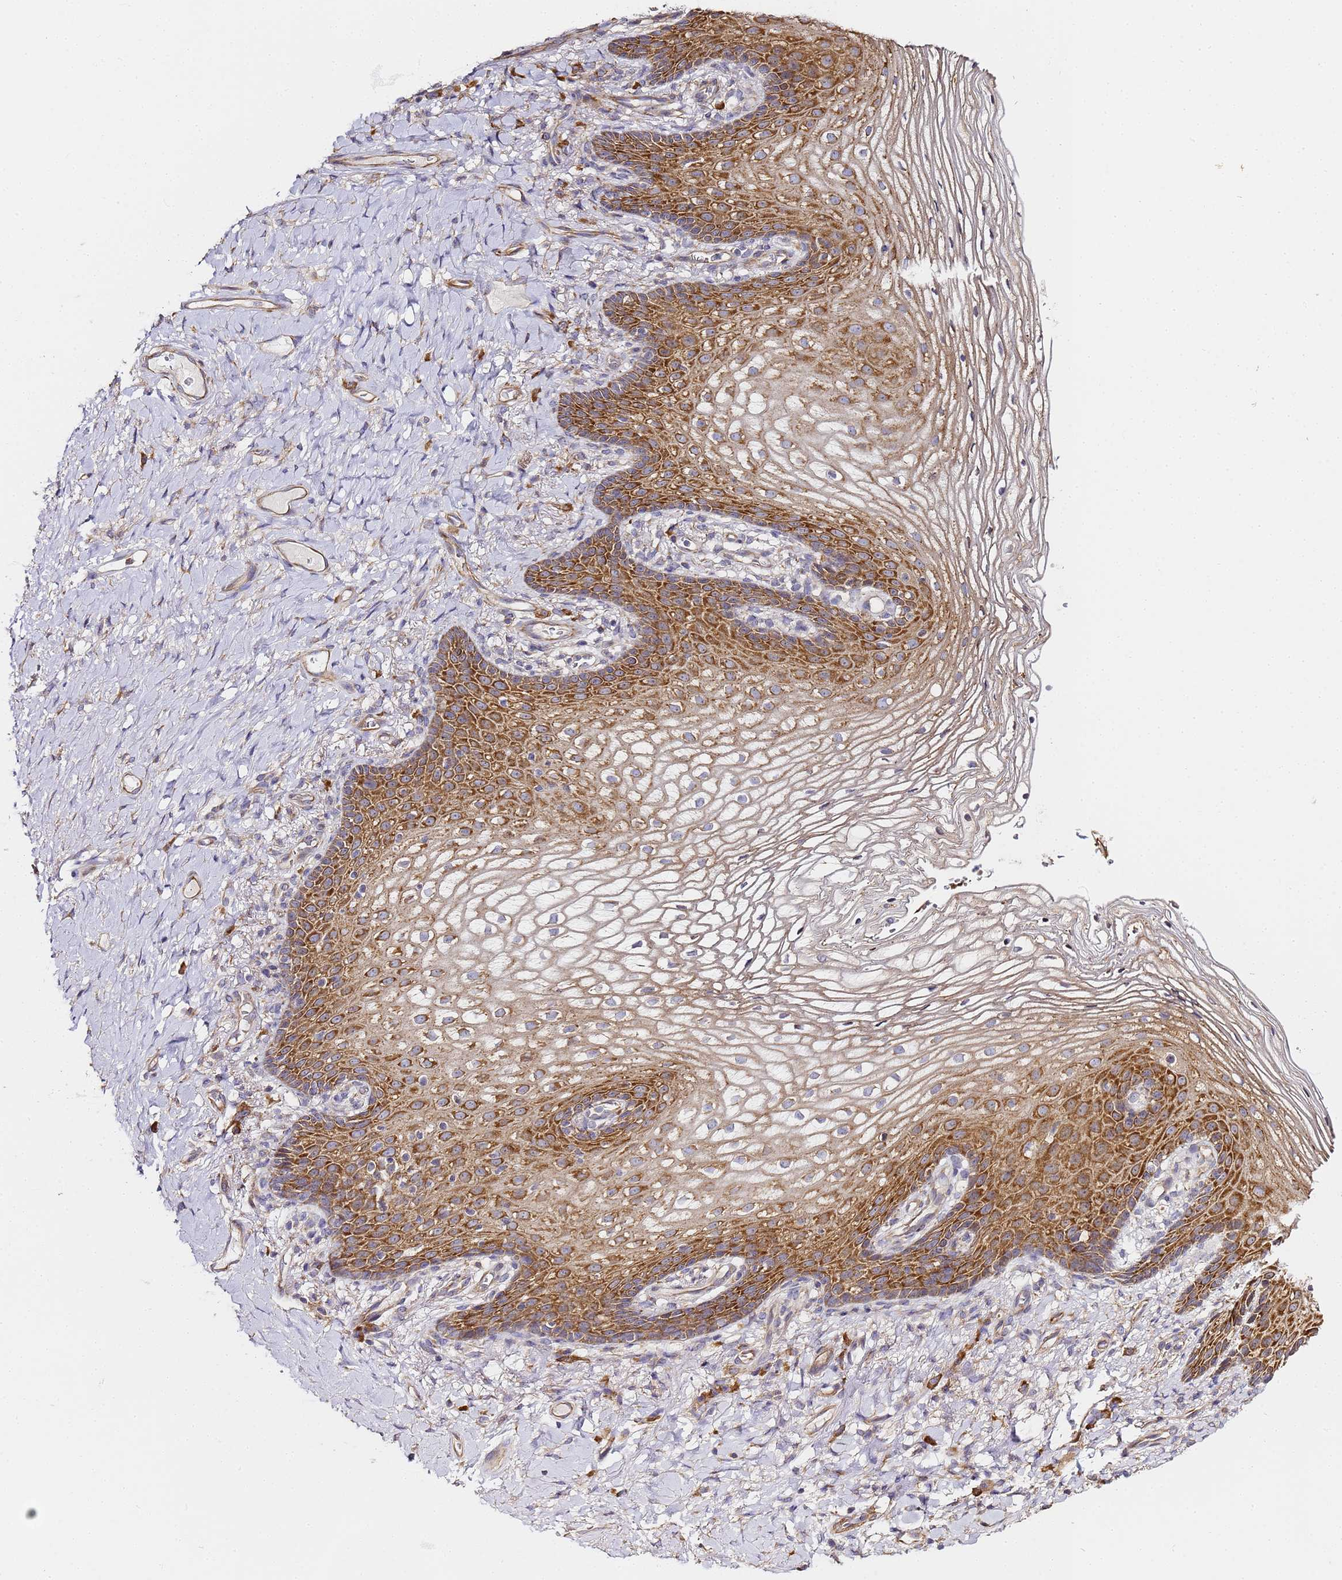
{"staining": {"intensity": "strong", "quantity": ">75%", "location": "cytoplasmic/membranous"}, "tissue": "vagina", "cell_type": "Squamous epithelial cells", "image_type": "normal", "snomed": [{"axis": "morphology", "description": "Normal tissue, NOS"}, {"axis": "topography", "description": "Vagina"}], "caption": "The histopathology image reveals staining of normal vagina, revealing strong cytoplasmic/membranous protein staining (brown color) within squamous epithelial cells. Using DAB (brown) and hematoxylin (blue) stains, captured at high magnification using brightfield microscopy.", "gene": "RPL13A", "patient": {"sex": "female", "age": 60}}